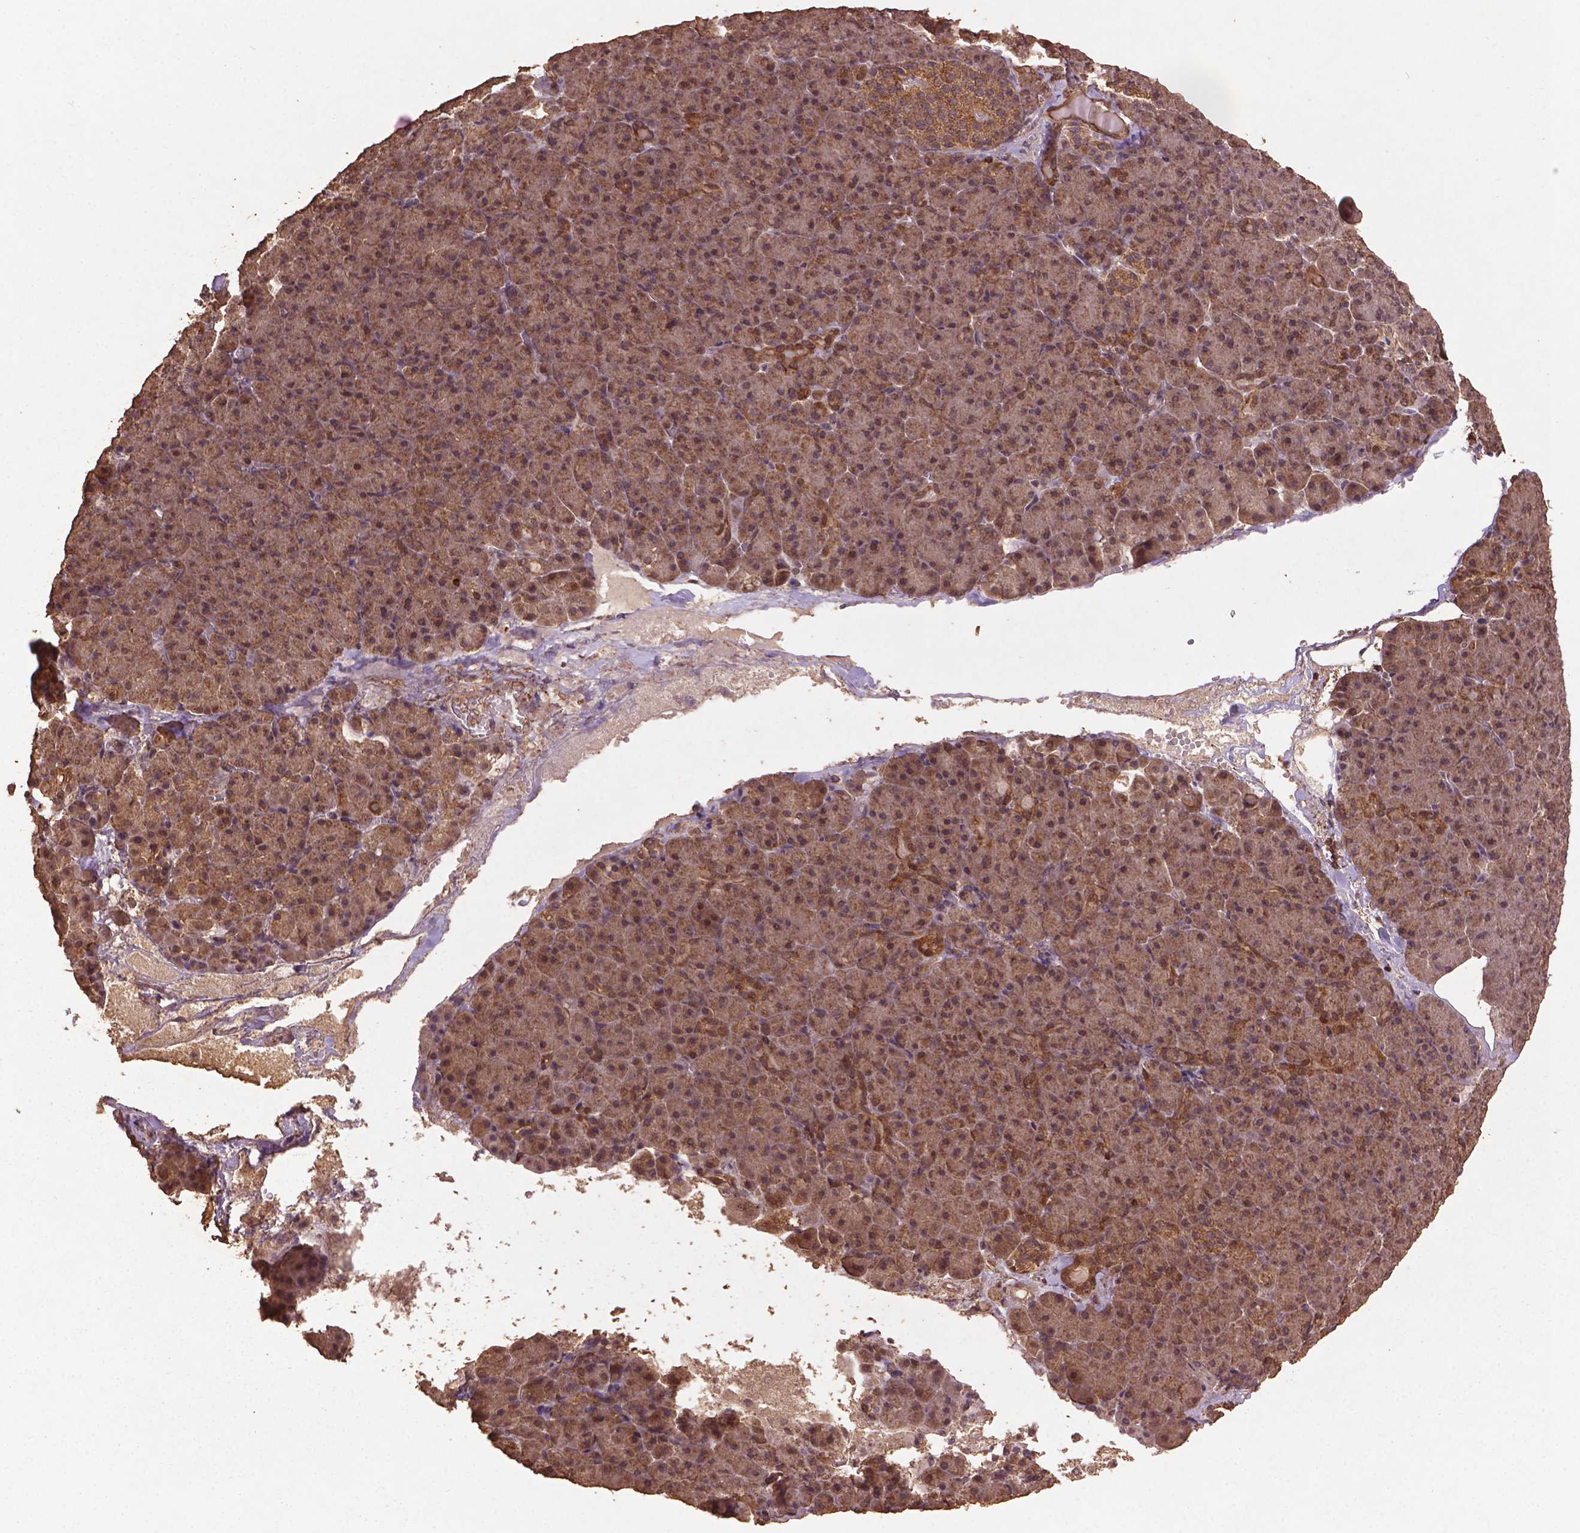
{"staining": {"intensity": "weak", "quantity": ">75%", "location": "cytoplasmic/membranous"}, "tissue": "pancreas", "cell_type": "Exocrine glandular cells", "image_type": "normal", "snomed": [{"axis": "morphology", "description": "Normal tissue, NOS"}, {"axis": "topography", "description": "Pancreas"}], "caption": "Exocrine glandular cells exhibit weak cytoplasmic/membranous expression in approximately >75% of cells in benign pancreas. Using DAB (brown) and hematoxylin (blue) stains, captured at high magnification using brightfield microscopy.", "gene": "BABAM1", "patient": {"sex": "female", "age": 74}}